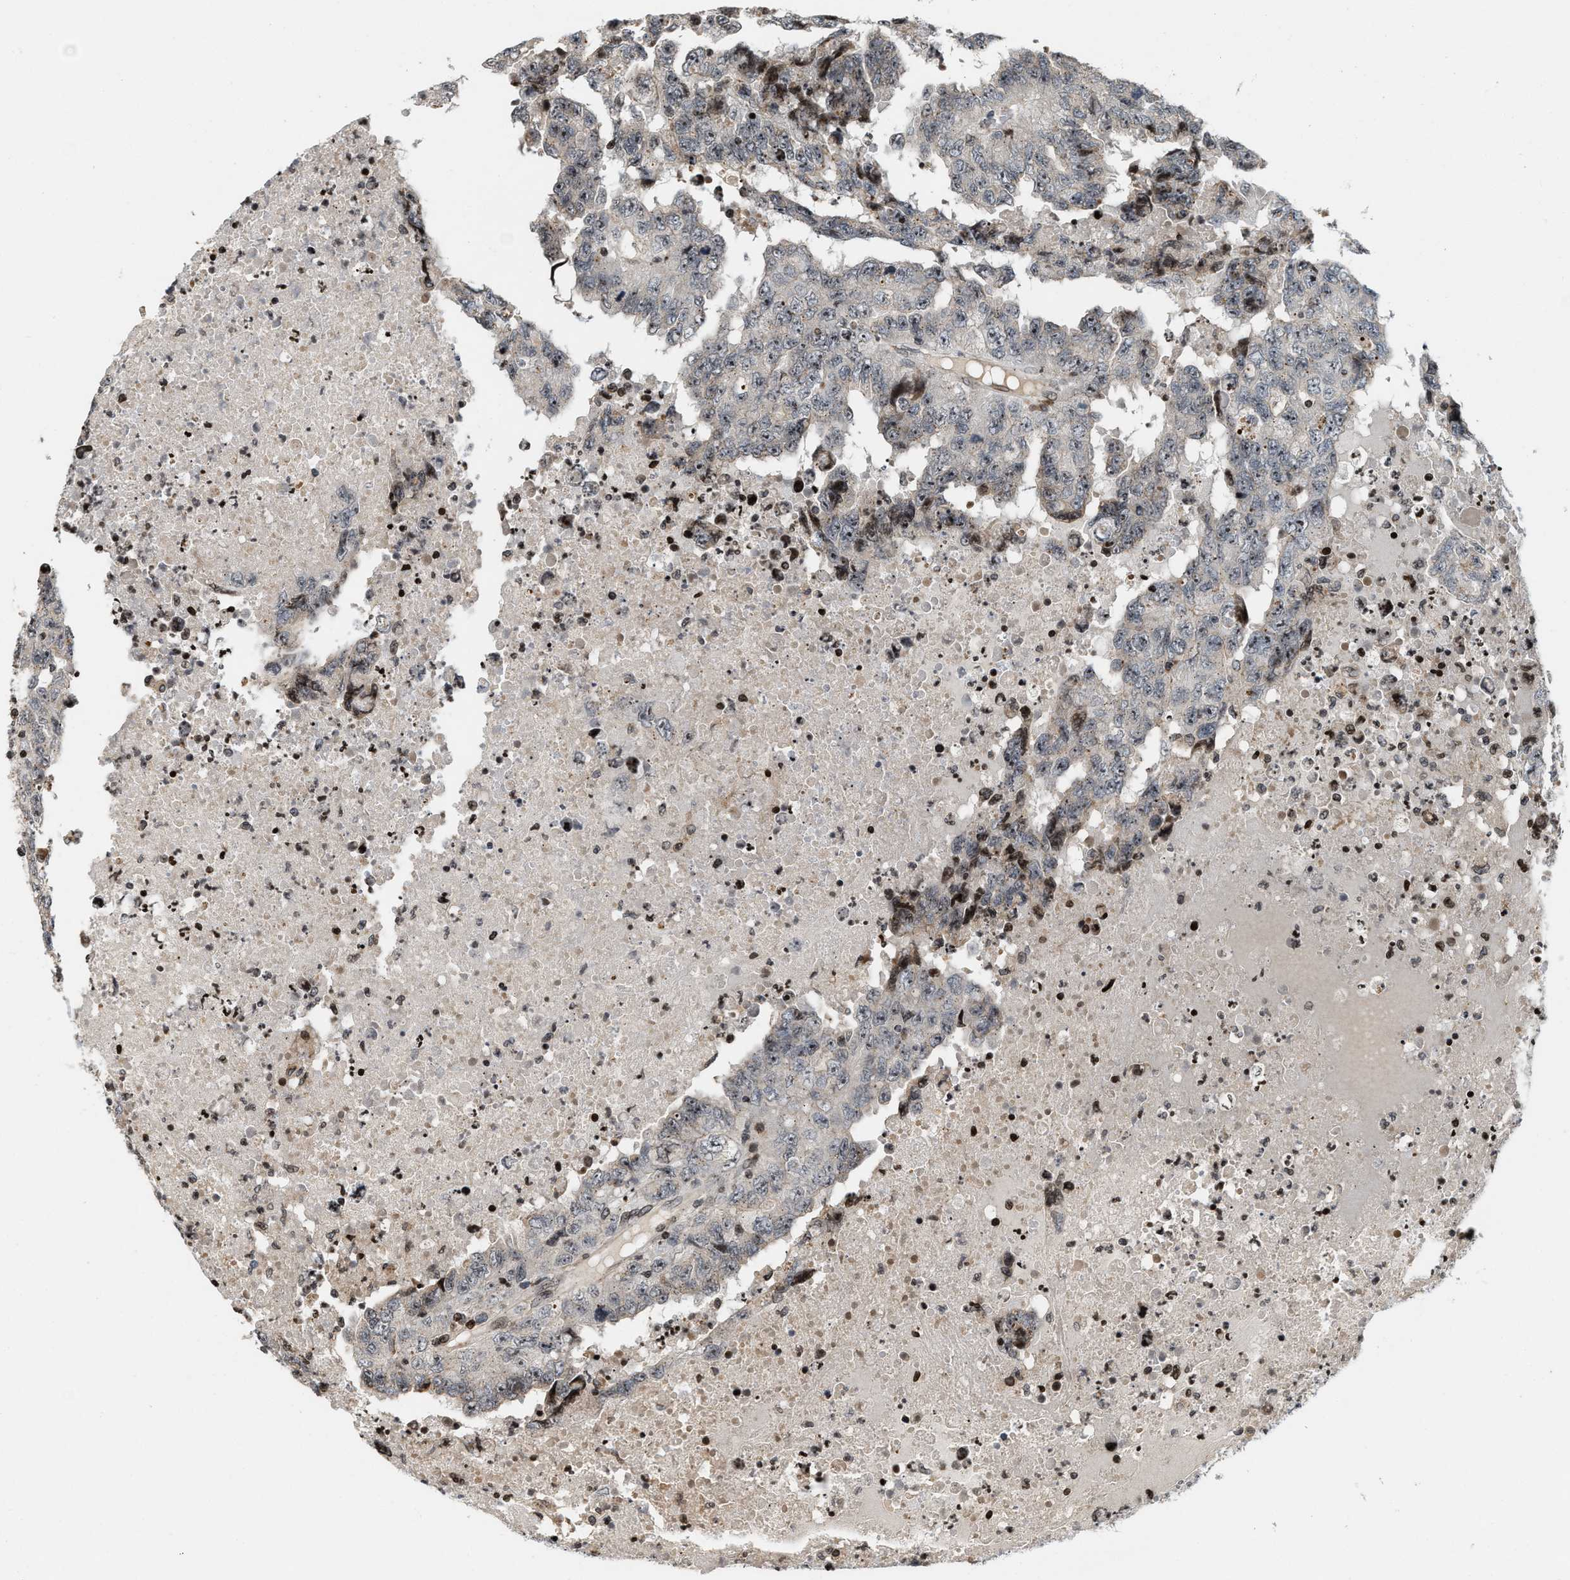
{"staining": {"intensity": "weak", "quantity": "25%-75%", "location": "cytoplasmic/membranous"}, "tissue": "testis cancer", "cell_type": "Tumor cells", "image_type": "cancer", "snomed": [{"axis": "morphology", "description": "Necrosis, NOS"}, {"axis": "morphology", "description": "Carcinoma, Embryonal, NOS"}, {"axis": "topography", "description": "Testis"}], "caption": "An image showing weak cytoplasmic/membranous positivity in approximately 25%-75% of tumor cells in embryonal carcinoma (testis), as visualized by brown immunohistochemical staining.", "gene": "PDZD2", "patient": {"sex": "male", "age": 19}}